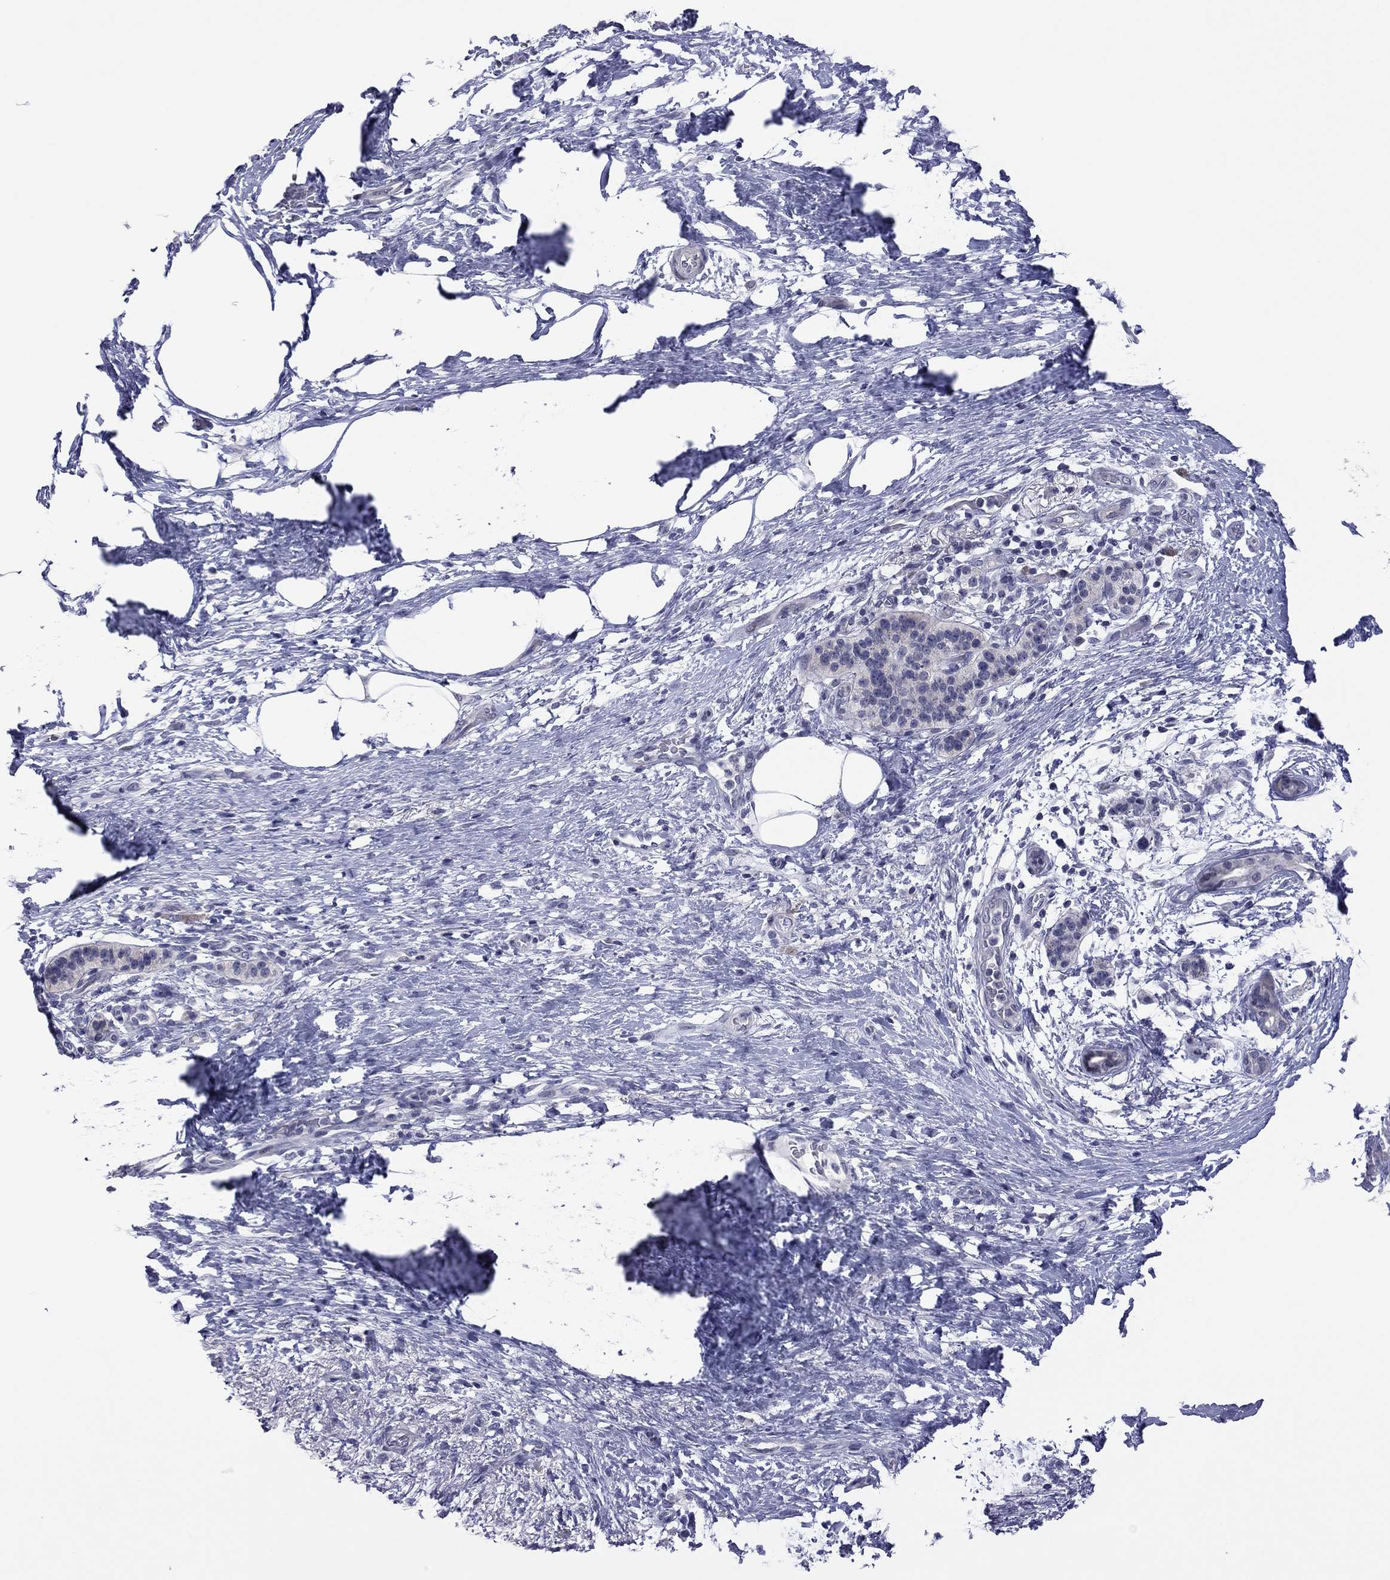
{"staining": {"intensity": "negative", "quantity": "none", "location": "none"}, "tissue": "pancreatic cancer", "cell_type": "Tumor cells", "image_type": "cancer", "snomed": [{"axis": "morphology", "description": "Adenocarcinoma, NOS"}, {"axis": "topography", "description": "Pancreas"}], "caption": "Tumor cells are negative for brown protein staining in pancreatic cancer. (IHC, brightfield microscopy, high magnification).", "gene": "POU5F2", "patient": {"sex": "female", "age": 72}}